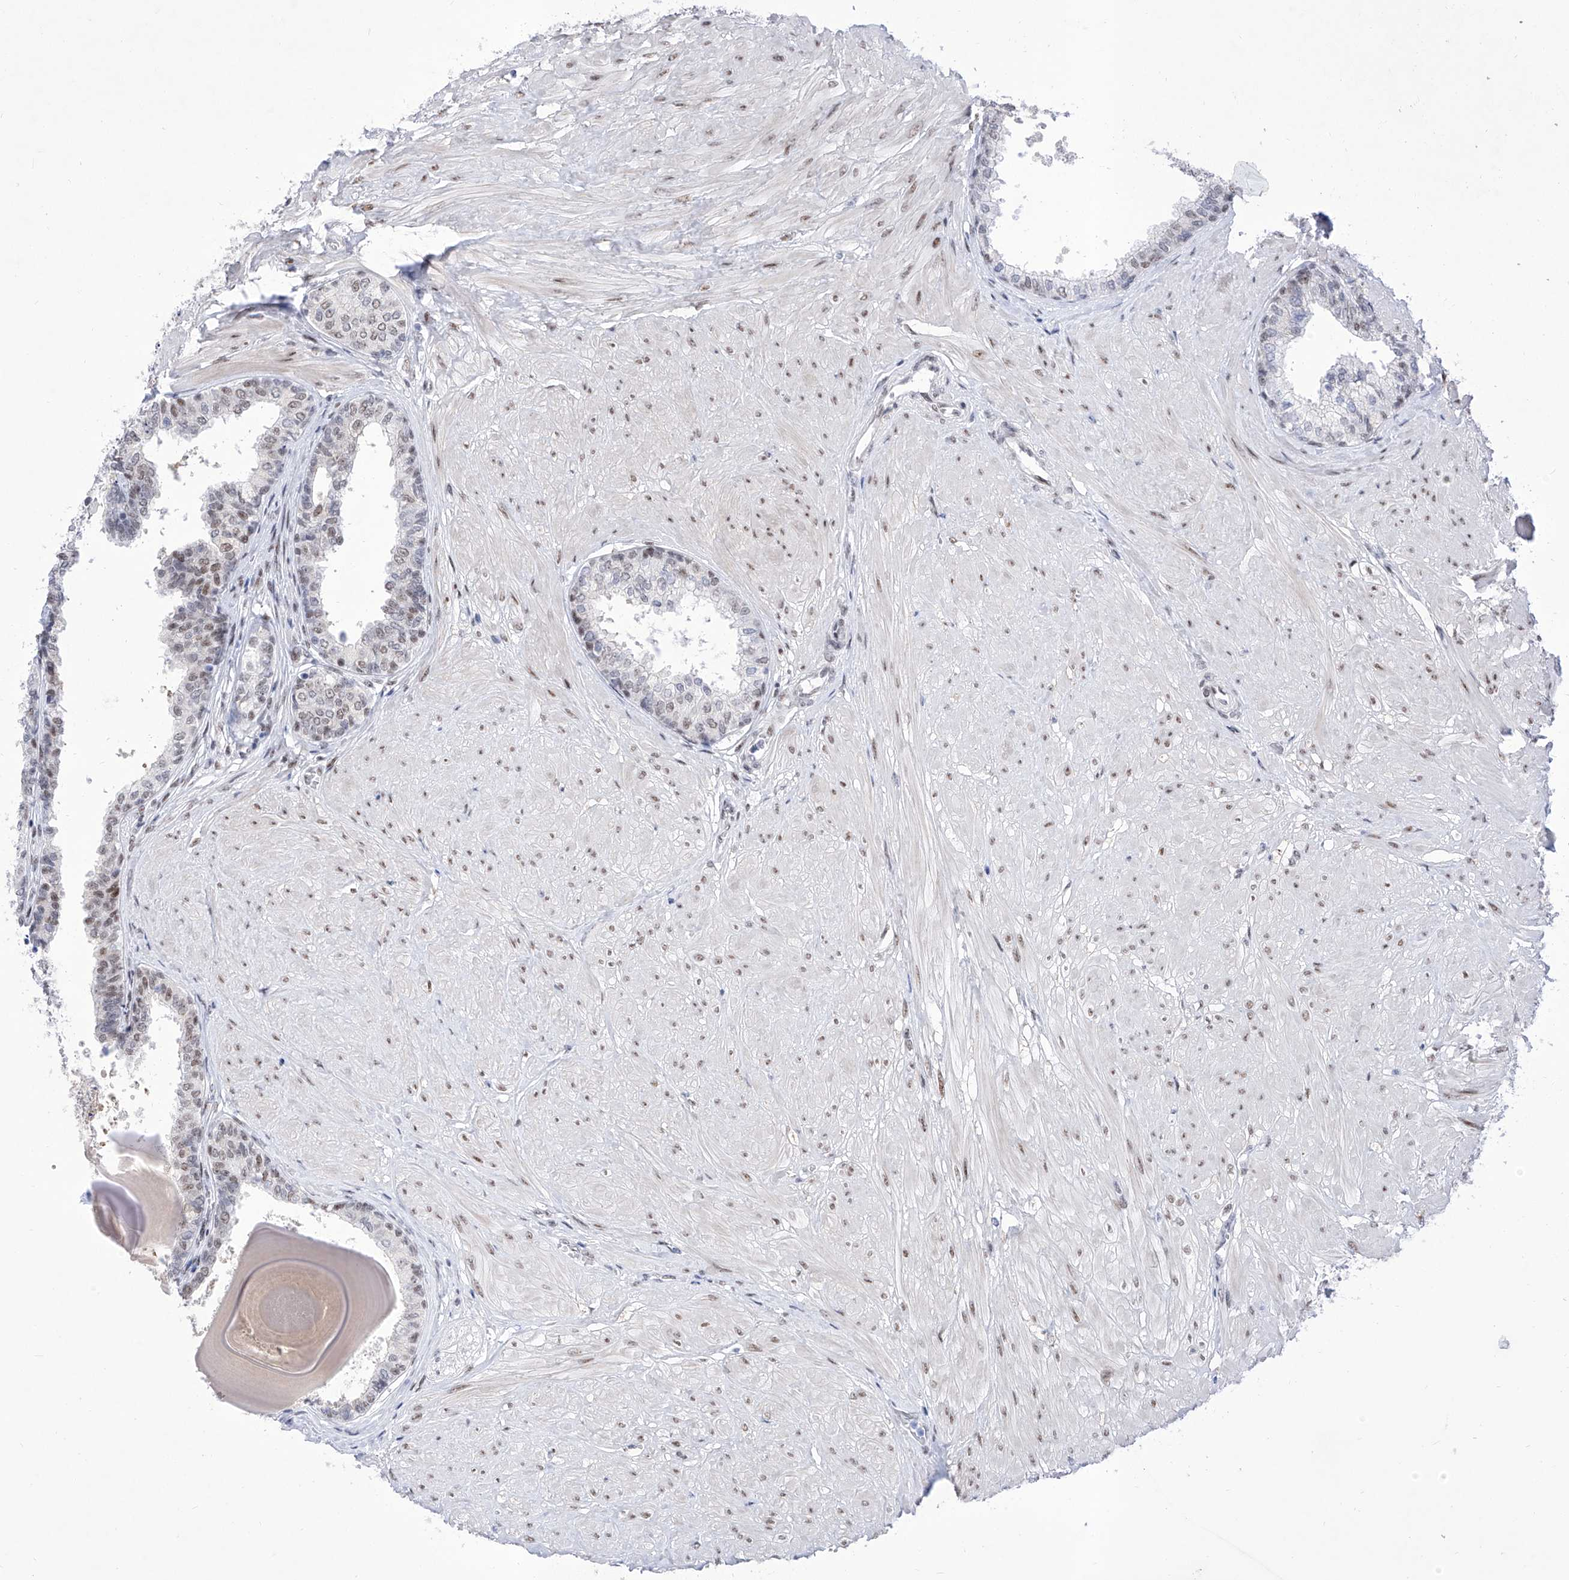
{"staining": {"intensity": "weak", "quantity": "25%-75%", "location": "nuclear"}, "tissue": "prostate", "cell_type": "Glandular cells", "image_type": "normal", "snomed": [{"axis": "morphology", "description": "Normal tissue, NOS"}, {"axis": "topography", "description": "Prostate"}], "caption": "This micrograph demonstrates IHC staining of unremarkable prostate, with low weak nuclear expression in approximately 25%-75% of glandular cells.", "gene": "ATN1", "patient": {"sex": "male", "age": 48}}